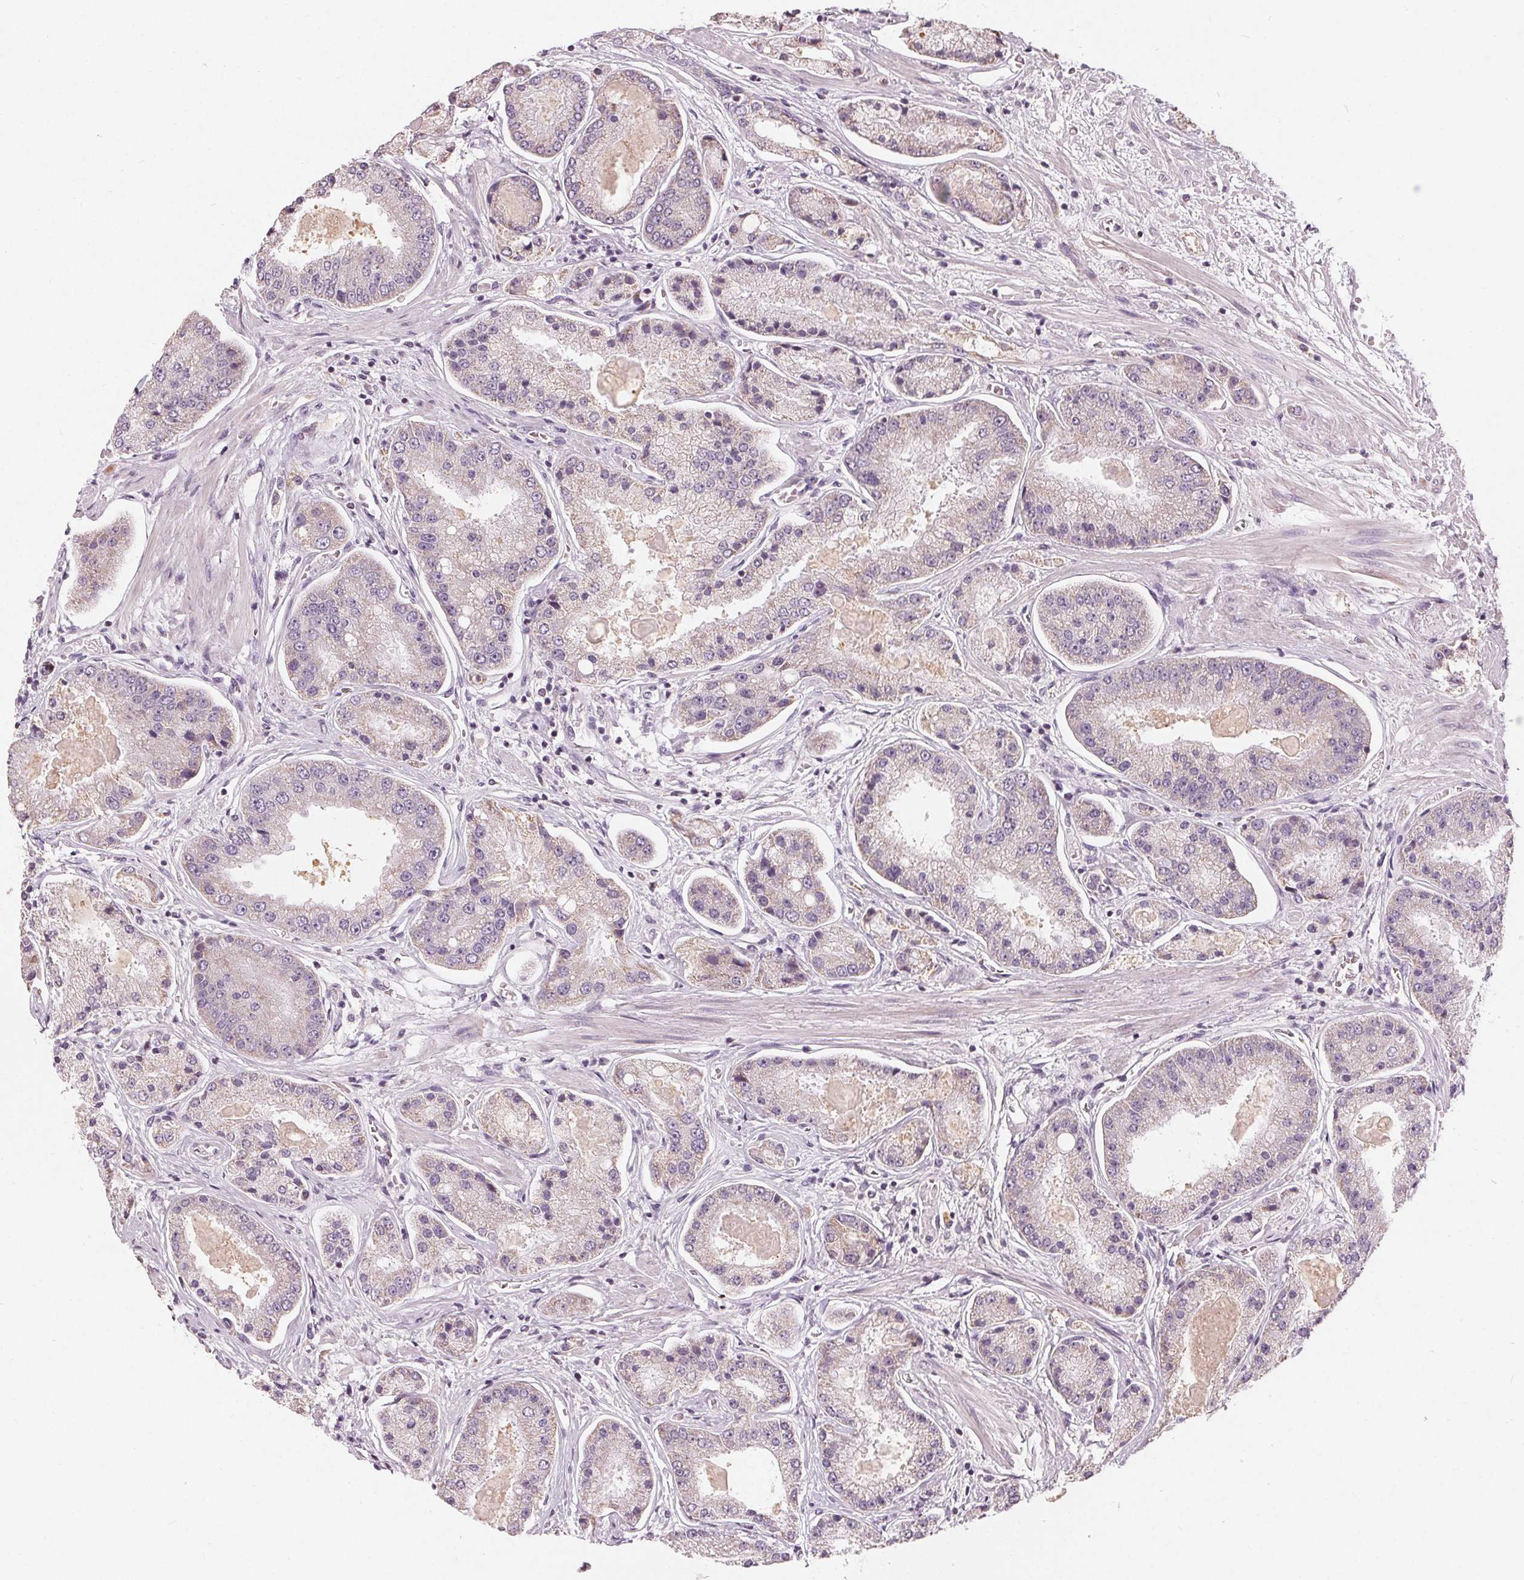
{"staining": {"intensity": "negative", "quantity": "none", "location": "none"}, "tissue": "prostate cancer", "cell_type": "Tumor cells", "image_type": "cancer", "snomed": [{"axis": "morphology", "description": "Adenocarcinoma, High grade"}, {"axis": "topography", "description": "Prostate"}], "caption": "Histopathology image shows no protein staining in tumor cells of prostate cancer tissue.", "gene": "TRIM60", "patient": {"sex": "male", "age": 67}}